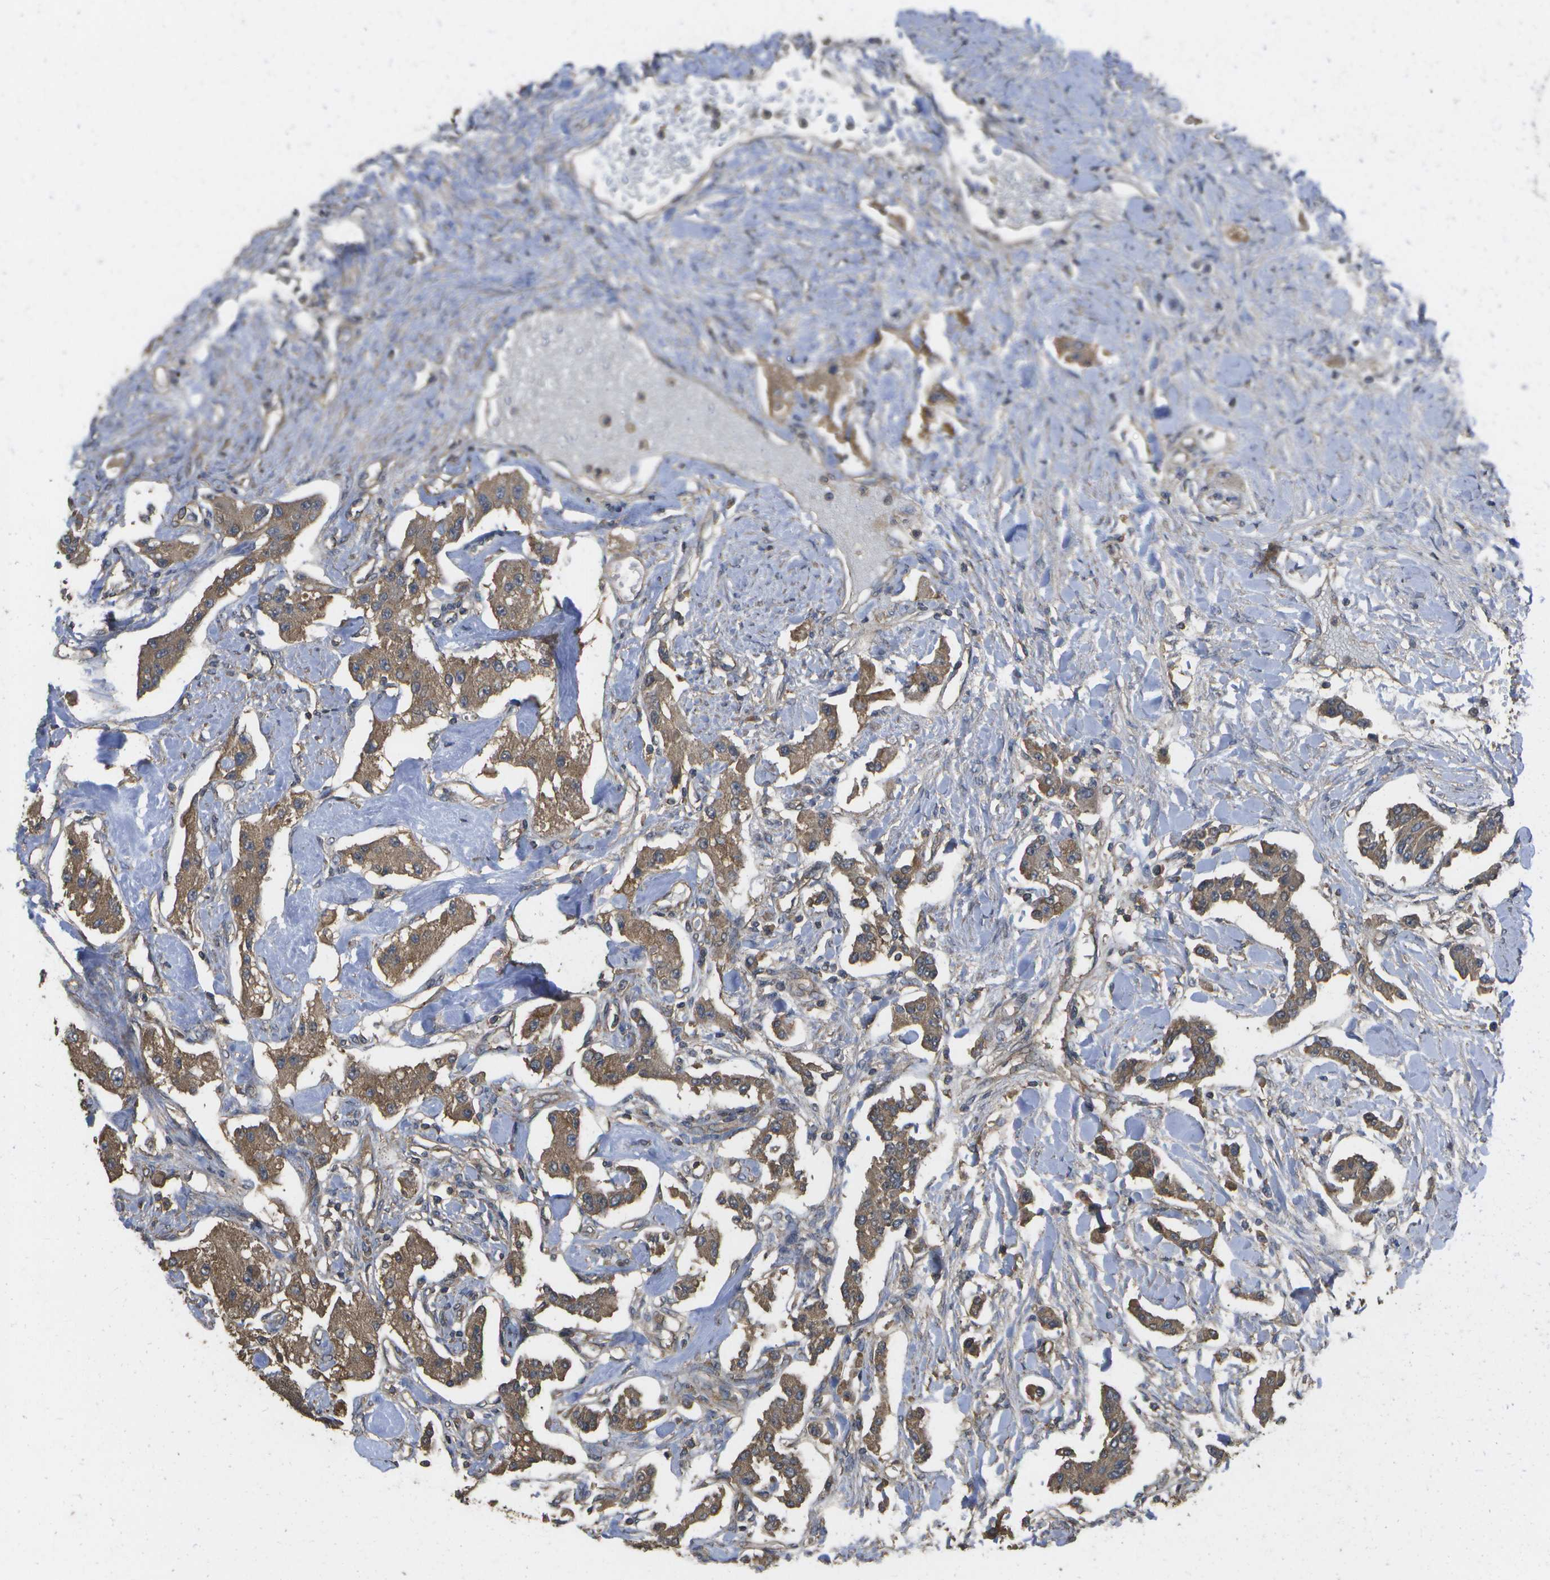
{"staining": {"intensity": "moderate", "quantity": ">75%", "location": "cytoplasmic/membranous"}, "tissue": "carcinoid", "cell_type": "Tumor cells", "image_type": "cancer", "snomed": [{"axis": "morphology", "description": "Carcinoid, malignant, NOS"}, {"axis": "topography", "description": "Pancreas"}], "caption": "A micrograph of human carcinoid stained for a protein reveals moderate cytoplasmic/membranous brown staining in tumor cells. (IHC, brightfield microscopy, high magnification).", "gene": "SACS", "patient": {"sex": "male", "age": 41}}